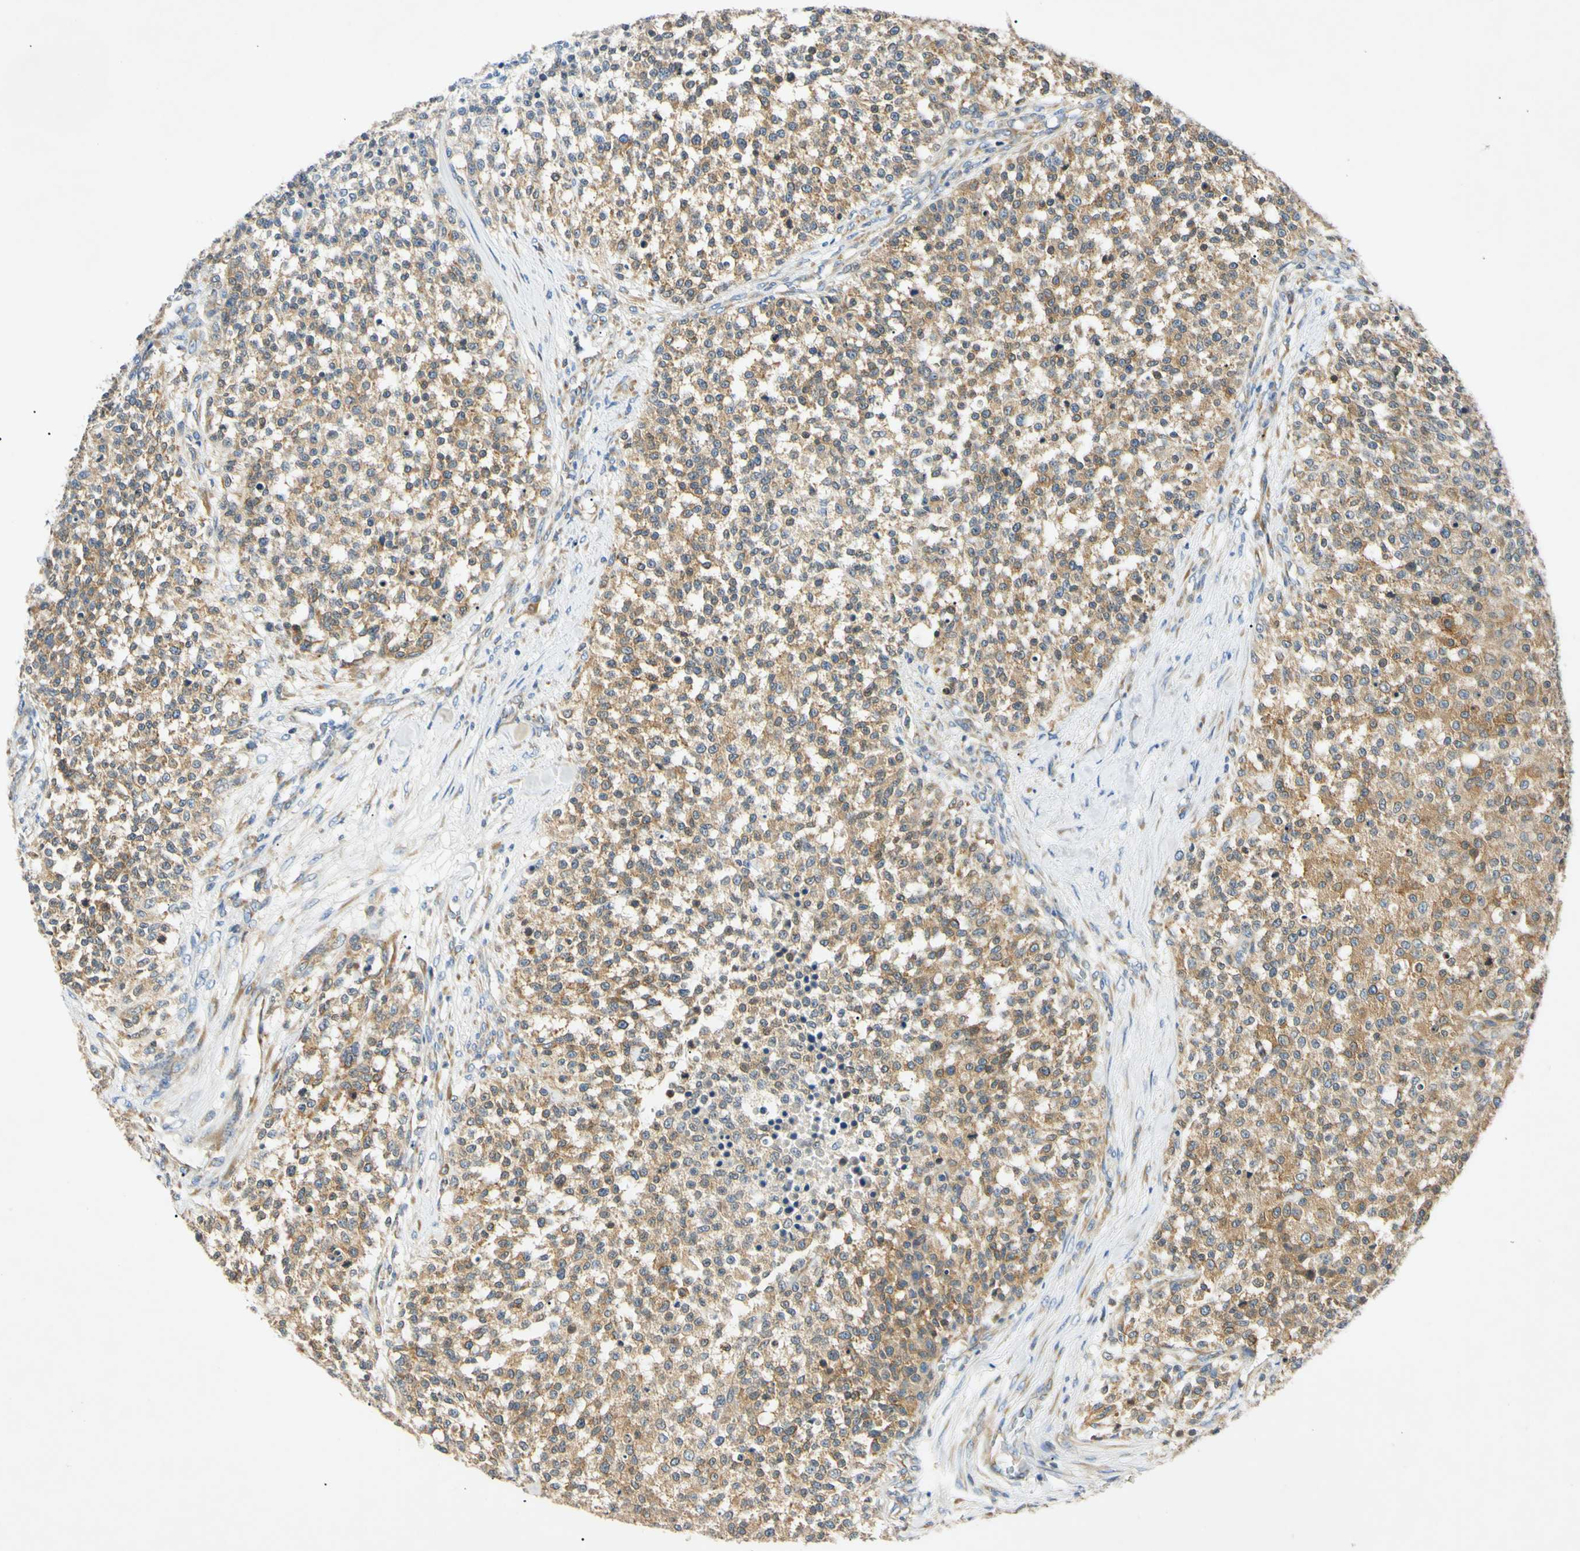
{"staining": {"intensity": "moderate", "quantity": ">75%", "location": "cytoplasmic/membranous"}, "tissue": "testis cancer", "cell_type": "Tumor cells", "image_type": "cancer", "snomed": [{"axis": "morphology", "description": "Seminoma, NOS"}, {"axis": "topography", "description": "Testis"}], "caption": "Human testis cancer stained for a protein (brown) reveals moderate cytoplasmic/membranous positive positivity in about >75% of tumor cells.", "gene": "DNAJB12", "patient": {"sex": "male", "age": 59}}